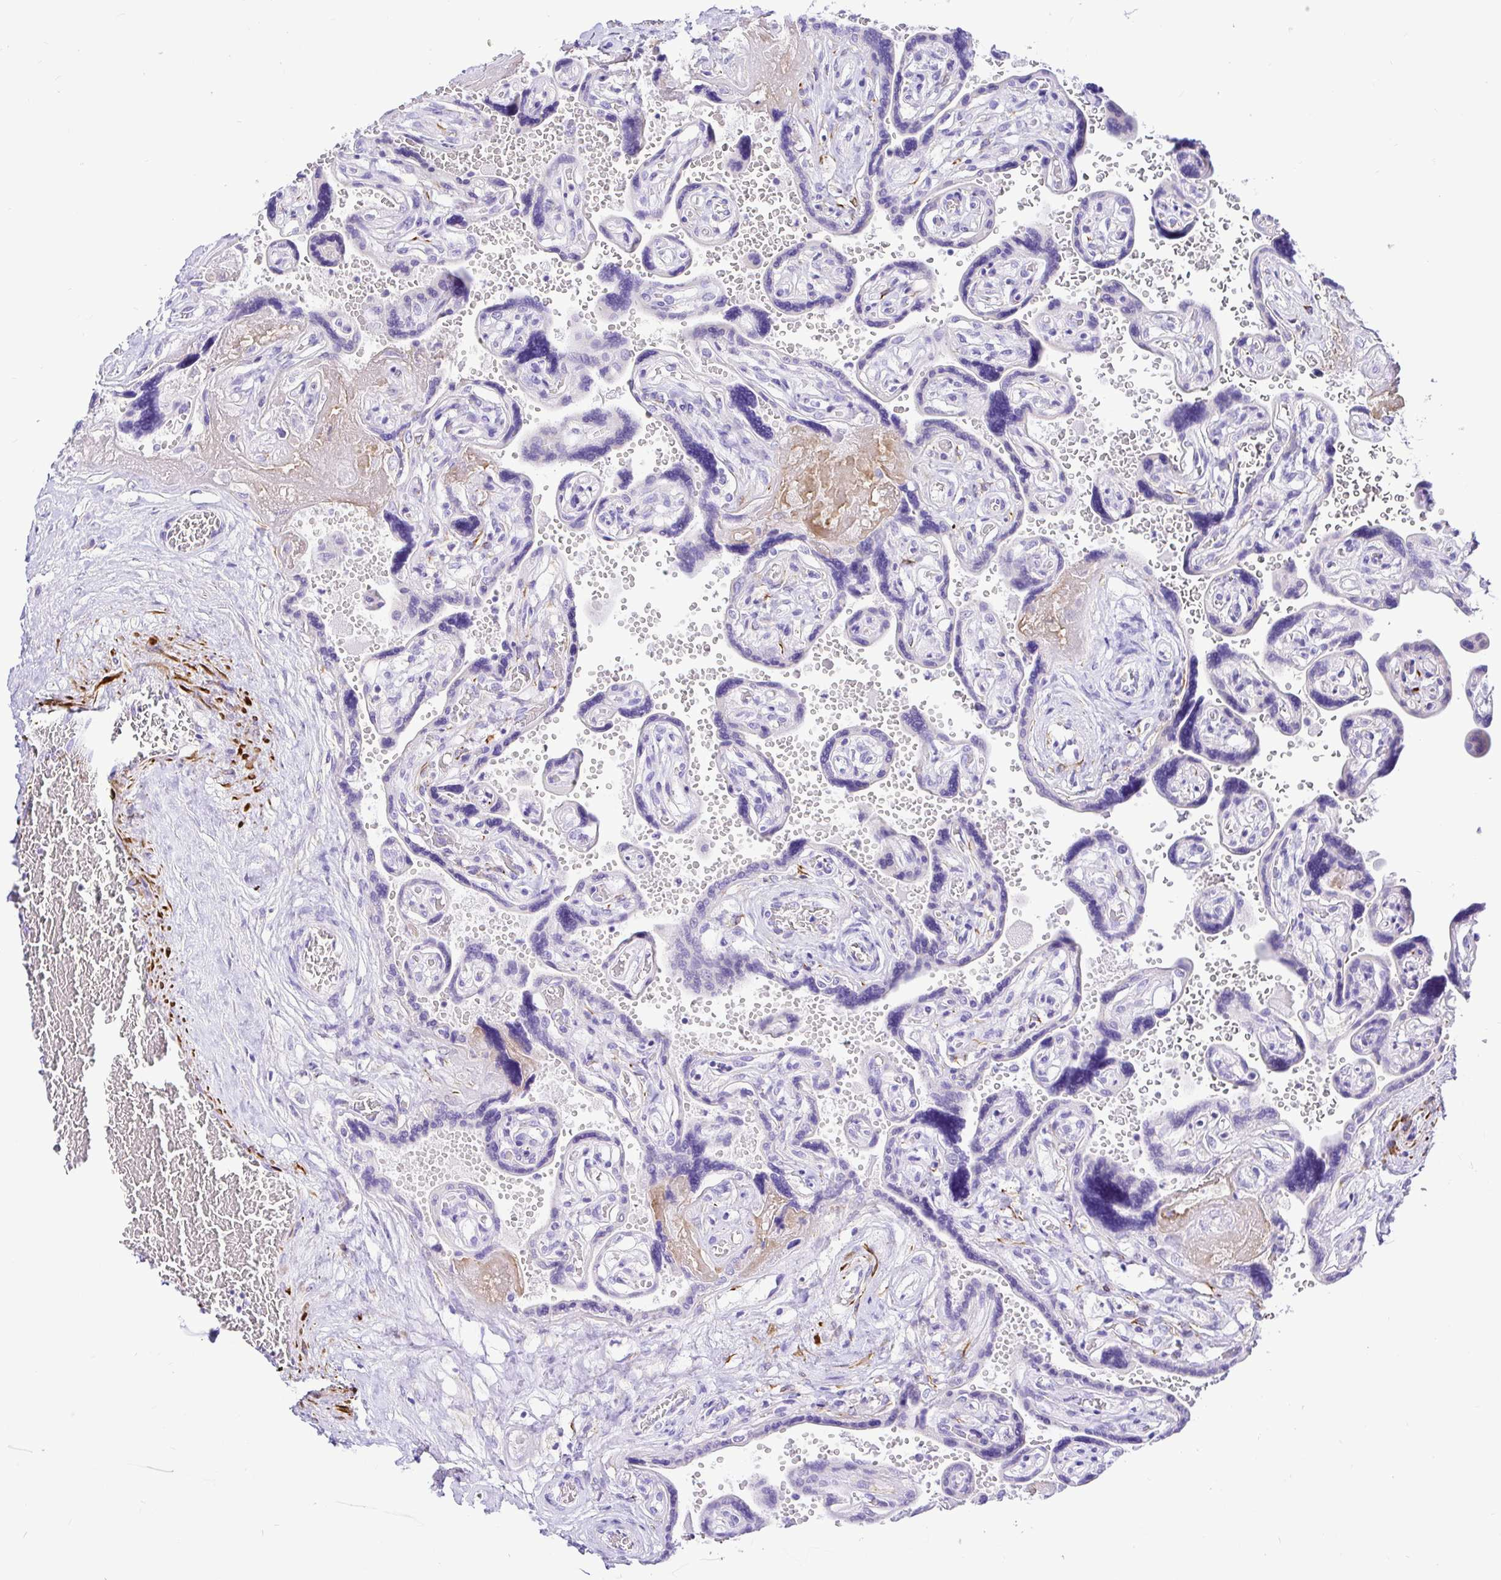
{"staining": {"intensity": "moderate", "quantity": ">75%", "location": "cytoplasmic/membranous"}, "tissue": "placenta", "cell_type": "Decidual cells", "image_type": "normal", "snomed": [{"axis": "morphology", "description": "Normal tissue, NOS"}, {"axis": "topography", "description": "Placenta"}], "caption": "Immunohistochemical staining of unremarkable human placenta displays moderate cytoplasmic/membranous protein positivity in about >75% of decidual cells.", "gene": "BACE2", "patient": {"sex": "female", "age": 32}}